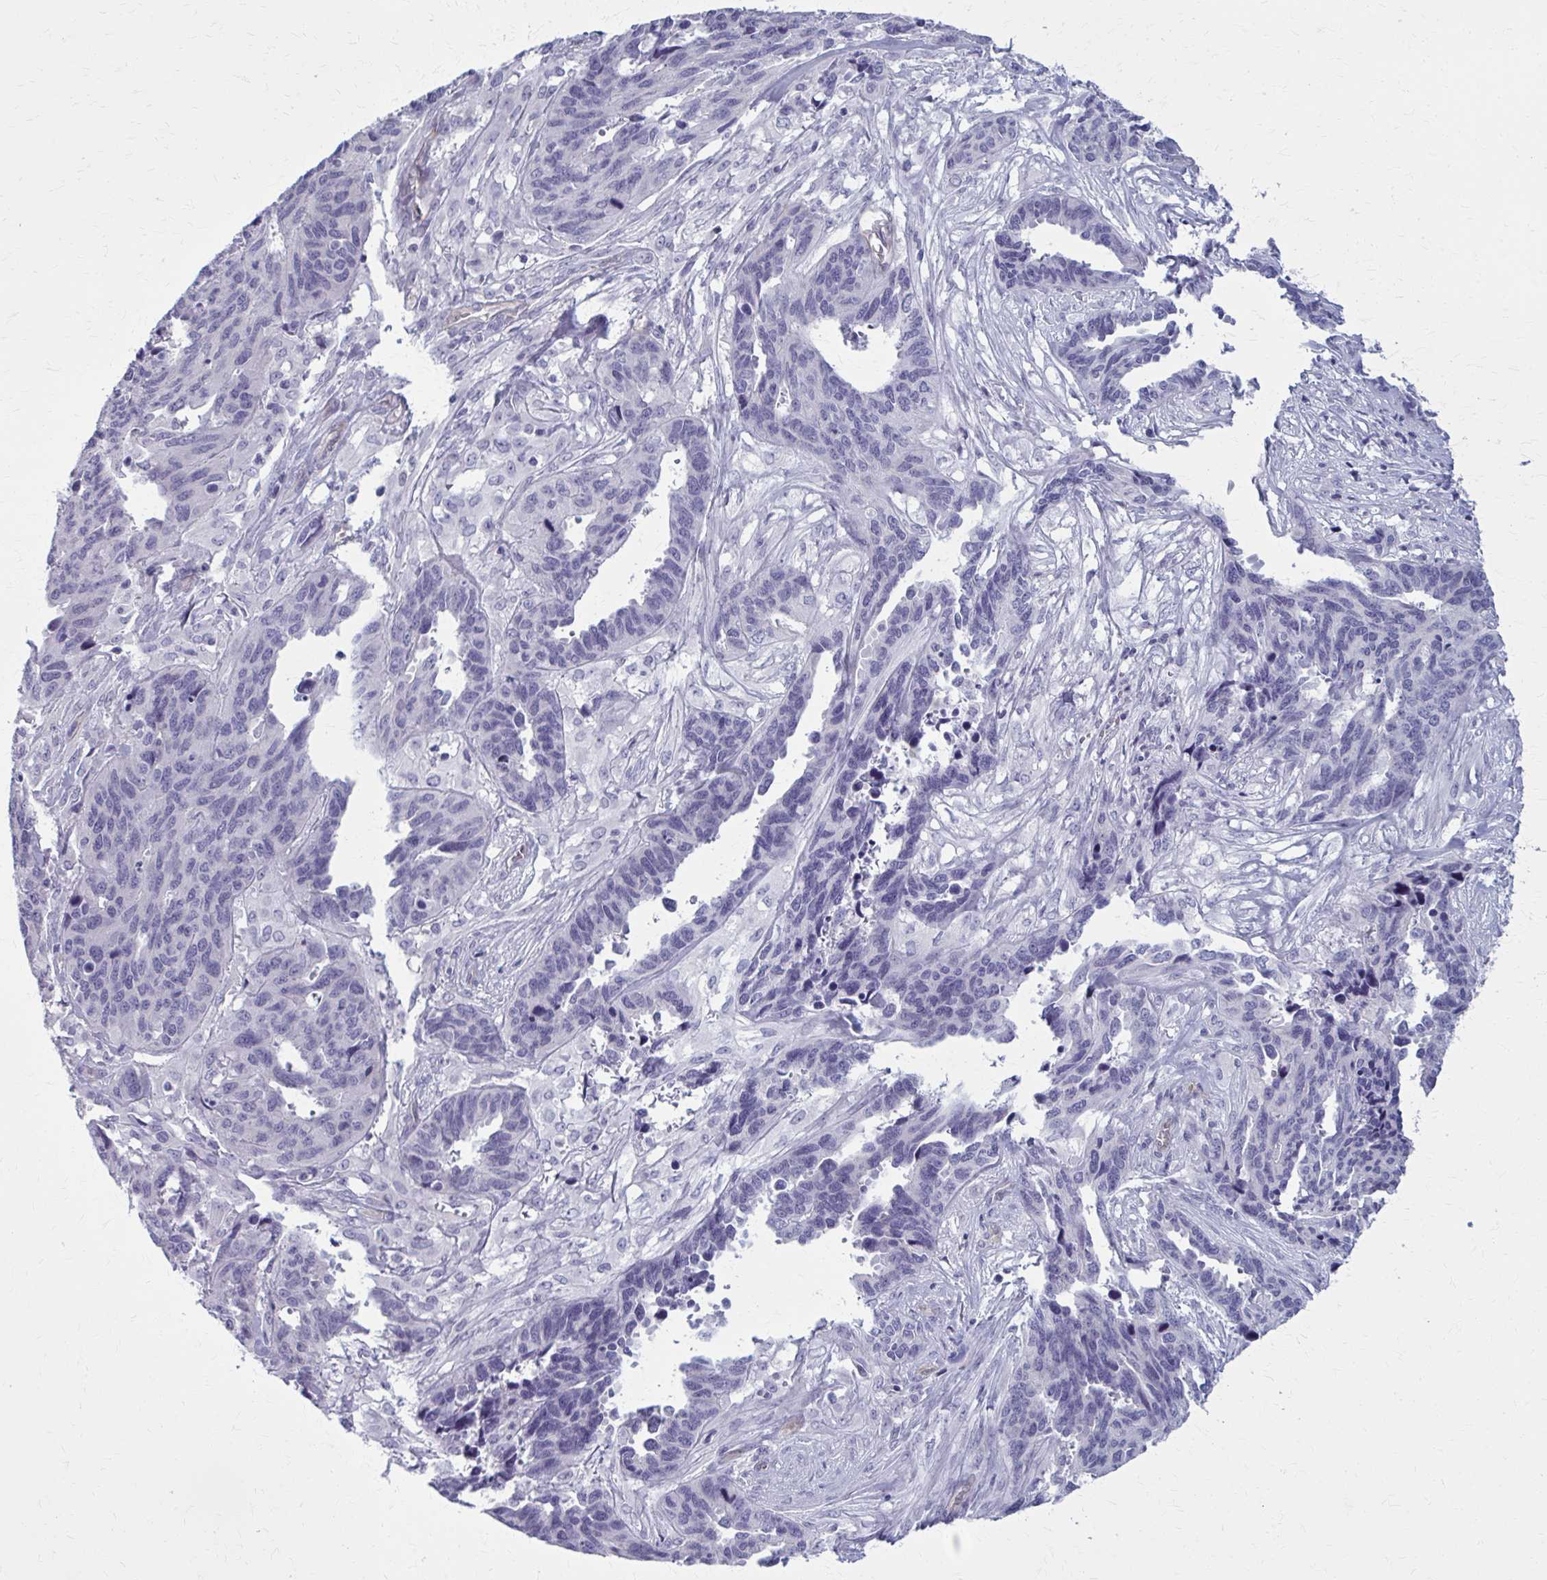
{"staining": {"intensity": "negative", "quantity": "none", "location": "none"}, "tissue": "ovarian cancer", "cell_type": "Tumor cells", "image_type": "cancer", "snomed": [{"axis": "morphology", "description": "Cystadenocarcinoma, serous, NOS"}, {"axis": "topography", "description": "Ovary"}], "caption": "The immunohistochemistry (IHC) histopathology image has no significant expression in tumor cells of ovarian serous cystadenocarcinoma tissue. (DAB (3,3'-diaminobenzidine) immunohistochemistry with hematoxylin counter stain).", "gene": "CASQ2", "patient": {"sex": "female", "age": 64}}